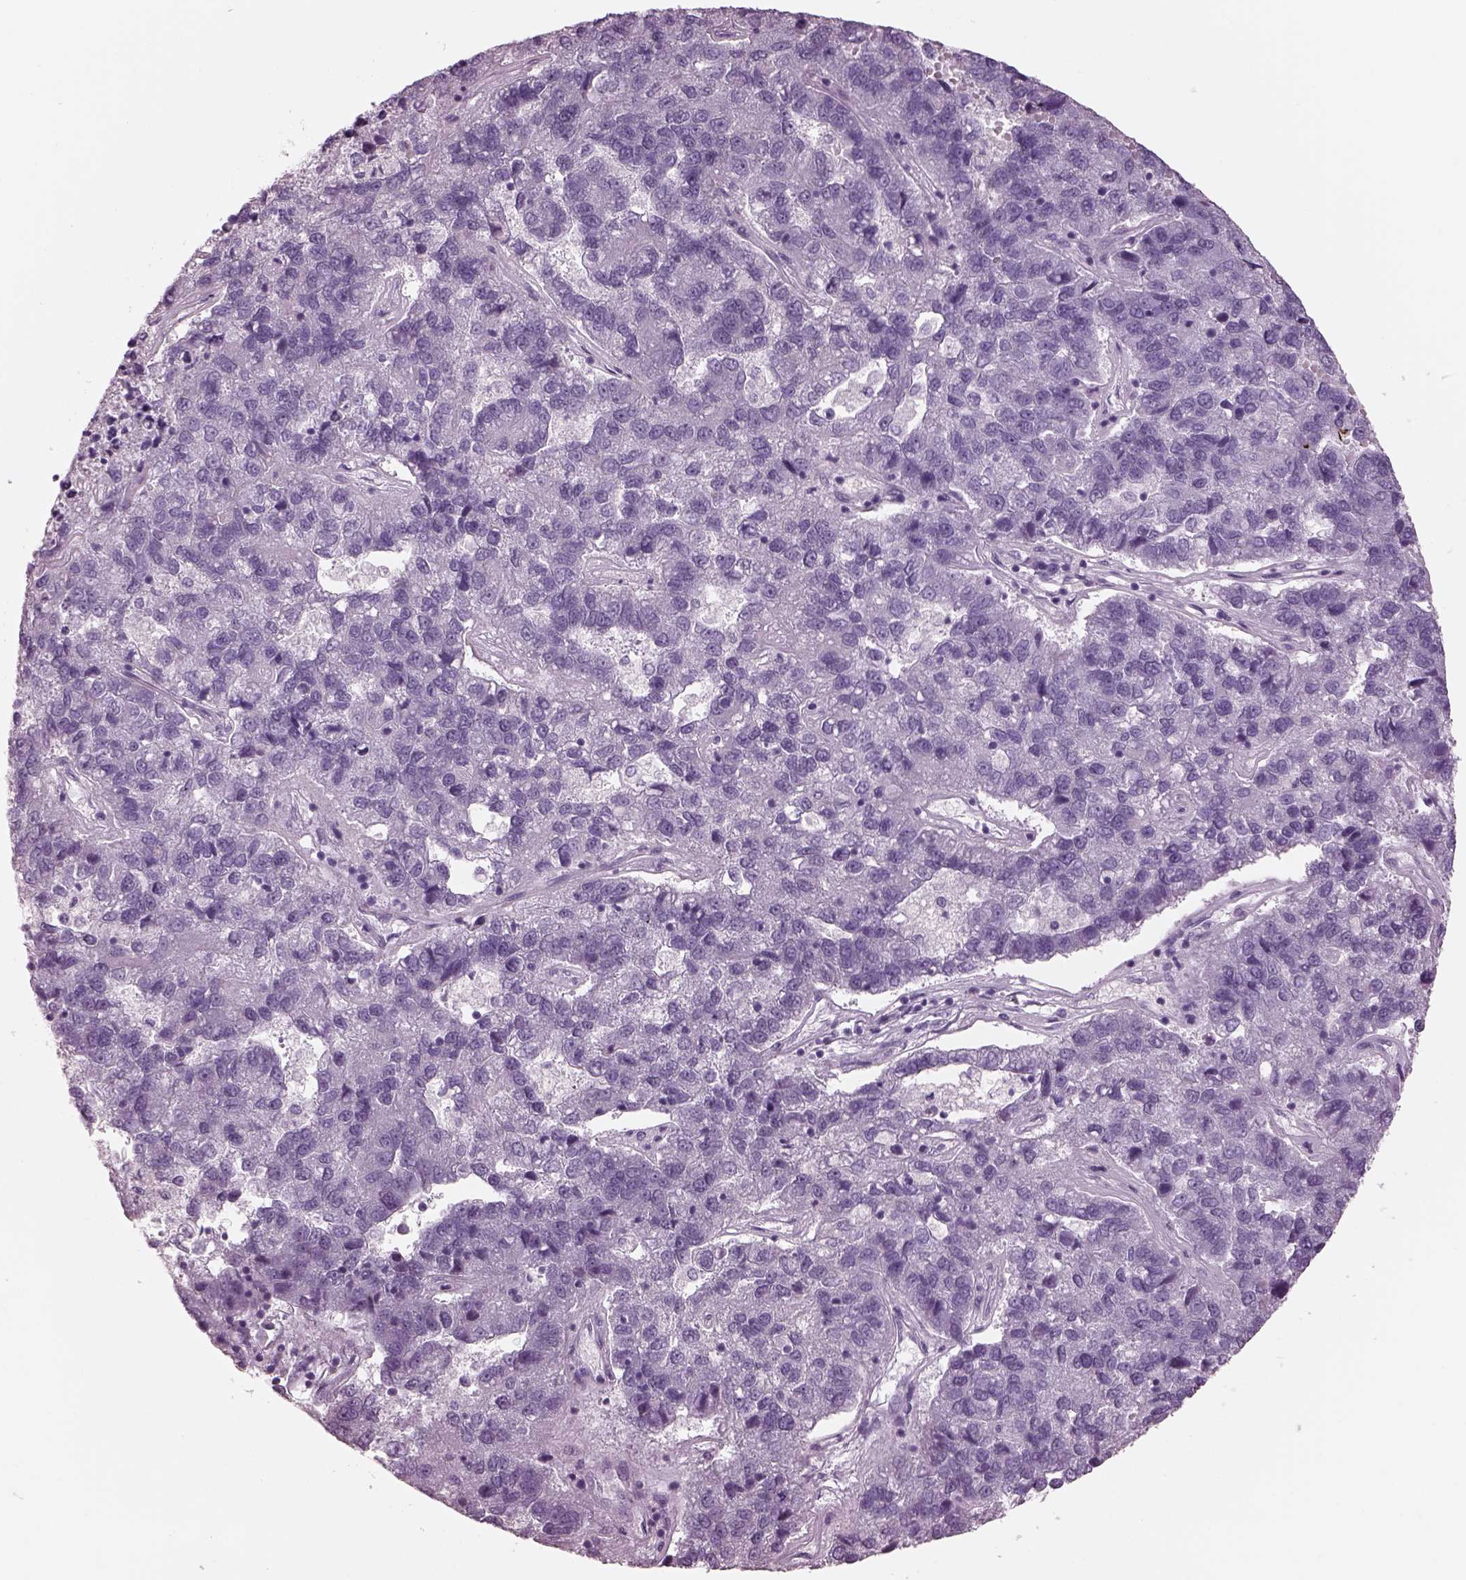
{"staining": {"intensity": "negative", "quantity": "none", "location": "none"}, "tissue": "pancreatic cancer", "cell_type": "Tumor cells", "image_type": "cancer", "snomed": [{"axis": "morphology", "description": "Adenocarcinoma, NOS"}, {"axis": "topography", "description": "Pancreas"}], "caption": "This is an IHC photomicrograph of human pancreatic adenocarcinoma. There is no positivity in tumor cells.", "gene": "CYLC1", "patient": {"sex": "female", "age": 61}}